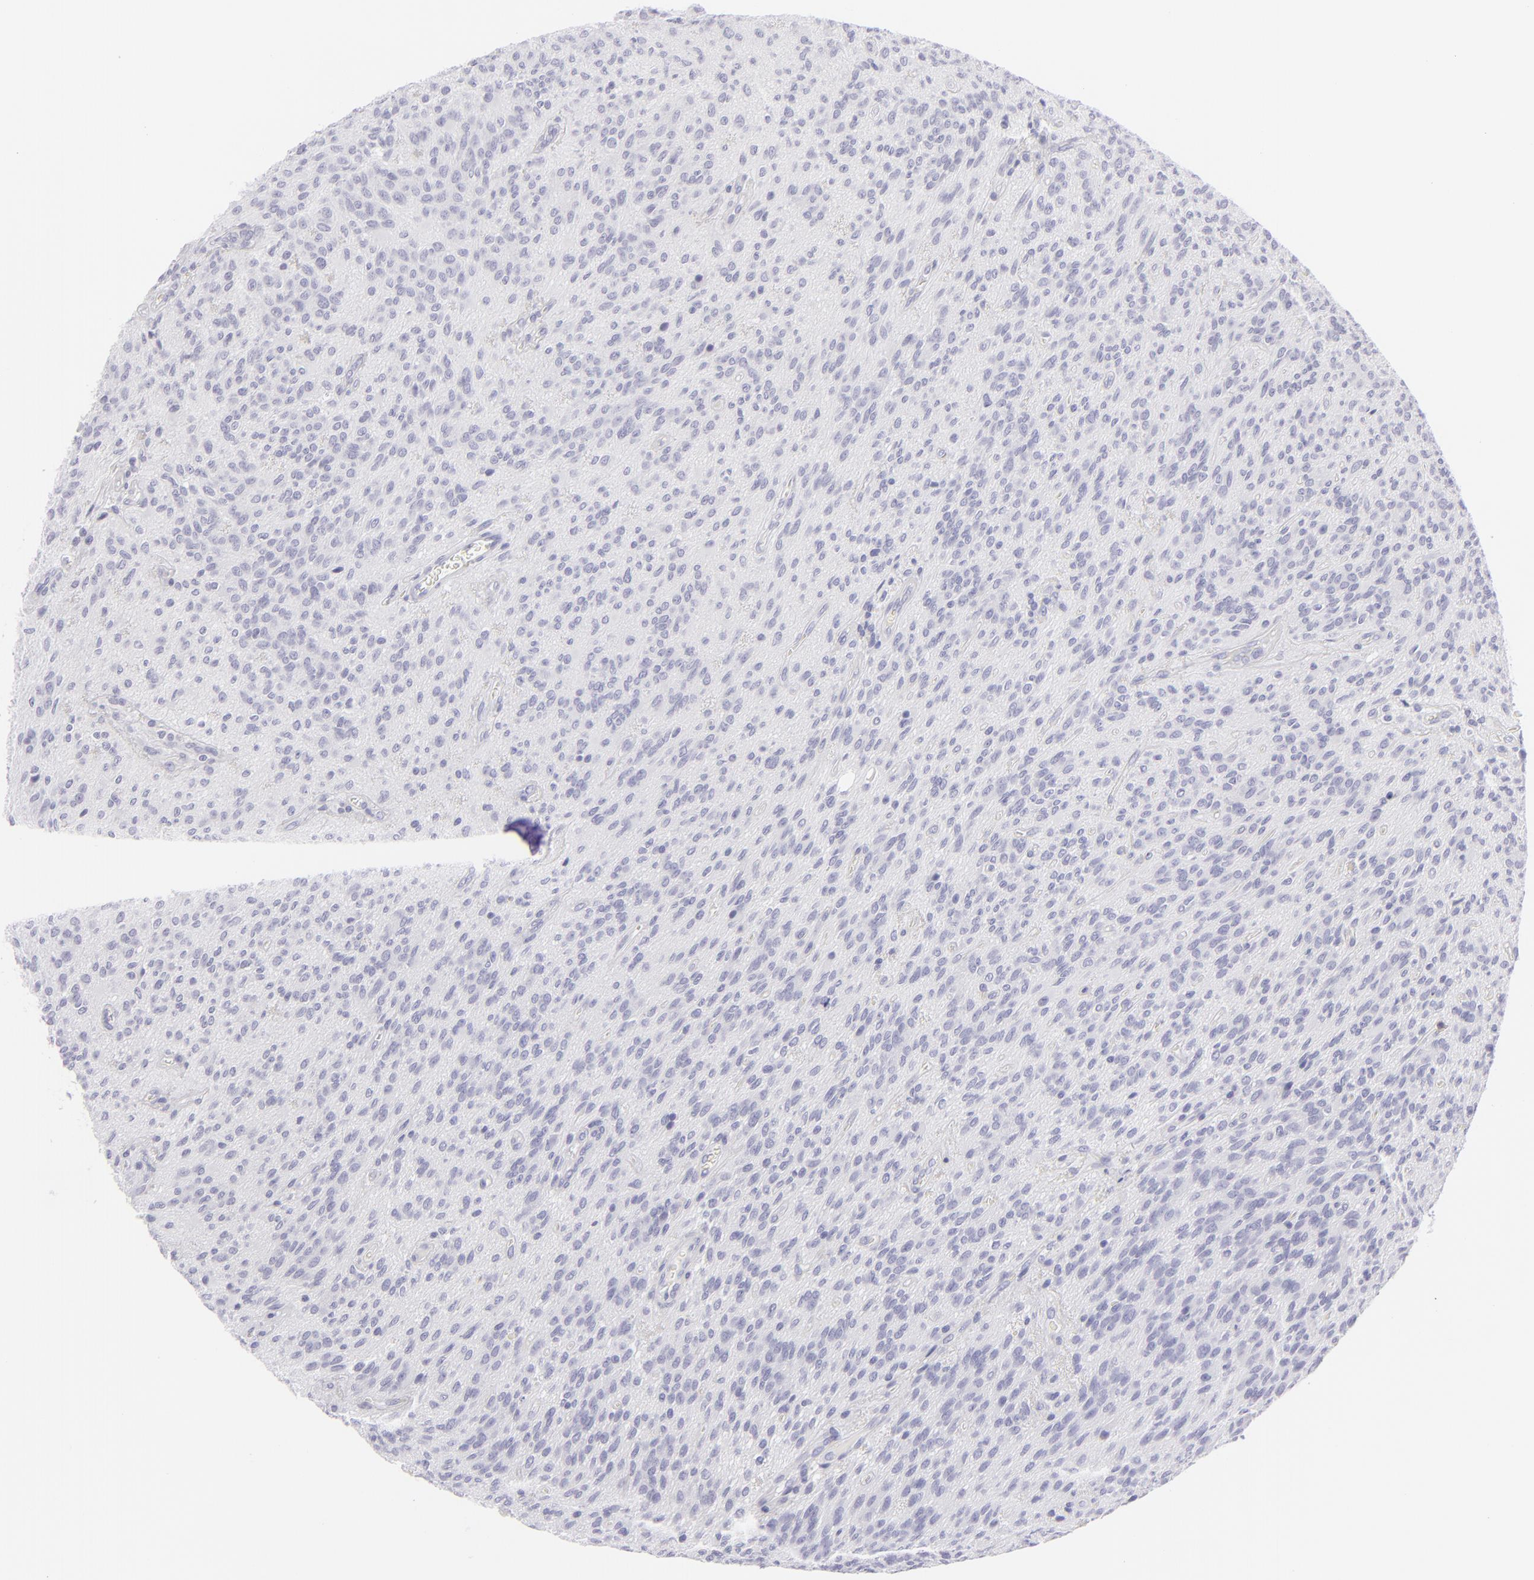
{"staining": {"intensity": "negative", "quantity": "none", "location": "none"}, "tissue": "glioma", "cell_type": "Tumor cells", "image_type": "cancer", "snomed": [{"axis": "morphology", "description": "Glioma, malignant, Low grade"}, {"axis": "topography", "description": "Brain"}], "caption": "DAB (3,3'-diaminobenzidine) immunohistochemical staining of malignant glioma (low-grade) displays no significant expression in tumor cells.", "gene": "FCER2", "patient": {"sex": "female", "age": 15}}